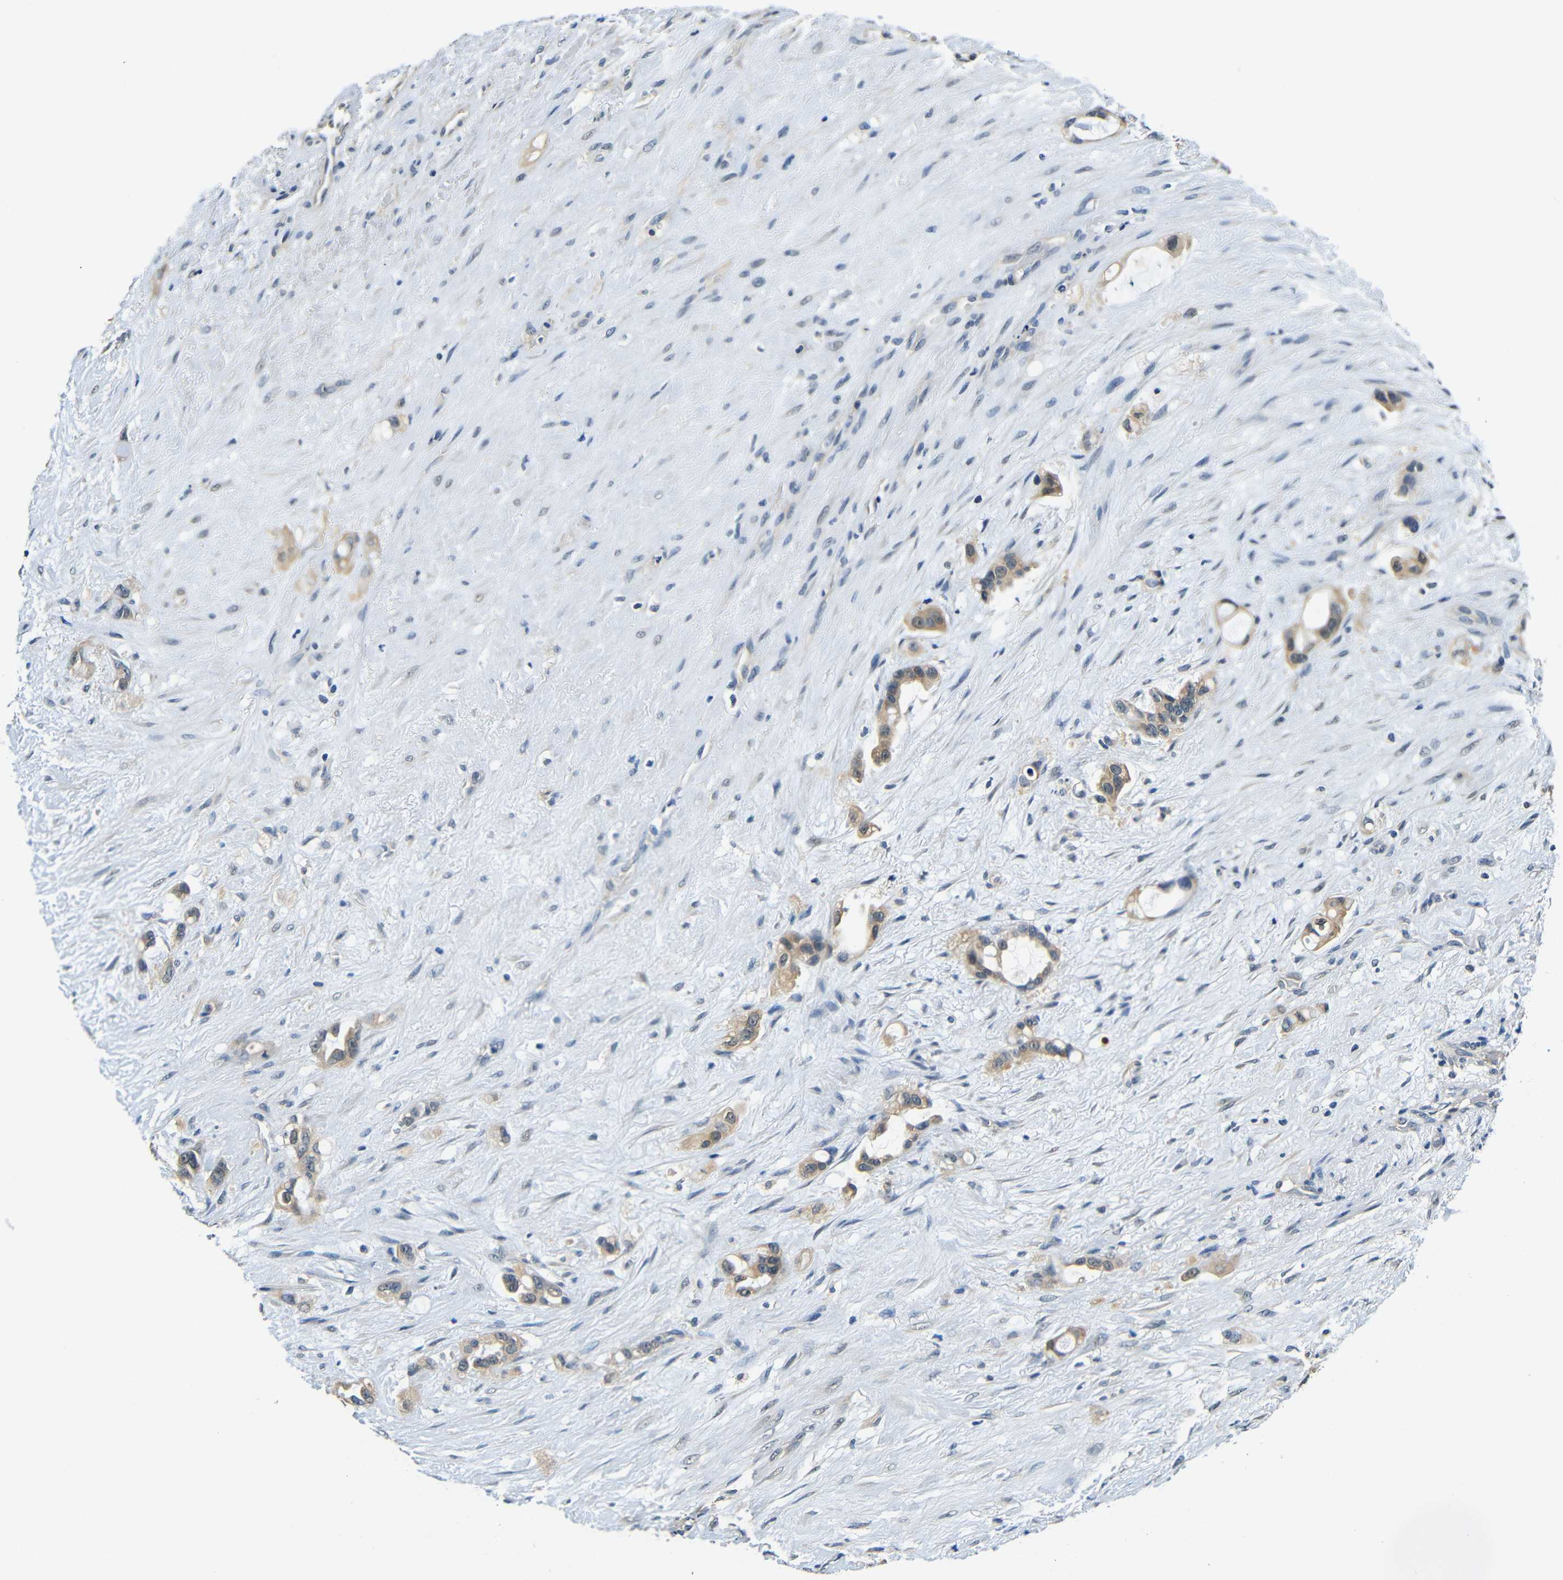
{"staining": {"intensity": "weak", "quantity": ">75%", "location": "cytoplasmic/membranous"}, "tissue": "liver cancer", "cell_type": "Tumor cells", "image_type": "cancer", "snomed": [{"axis": "morphology", "description": "Cholangiocarcinoma"}, {"axis": "topography", "description": "Liver"}], "caption": "Liver cholangiocarcinoma stained for a protein shows weak cytoplasmic/membranous positivity in tumor cells. (brown staining indicates protein expression, while blue staining denotes nuclei).", "gene": "ADAP1", "patient": {"sex": "female", "age": 65}}